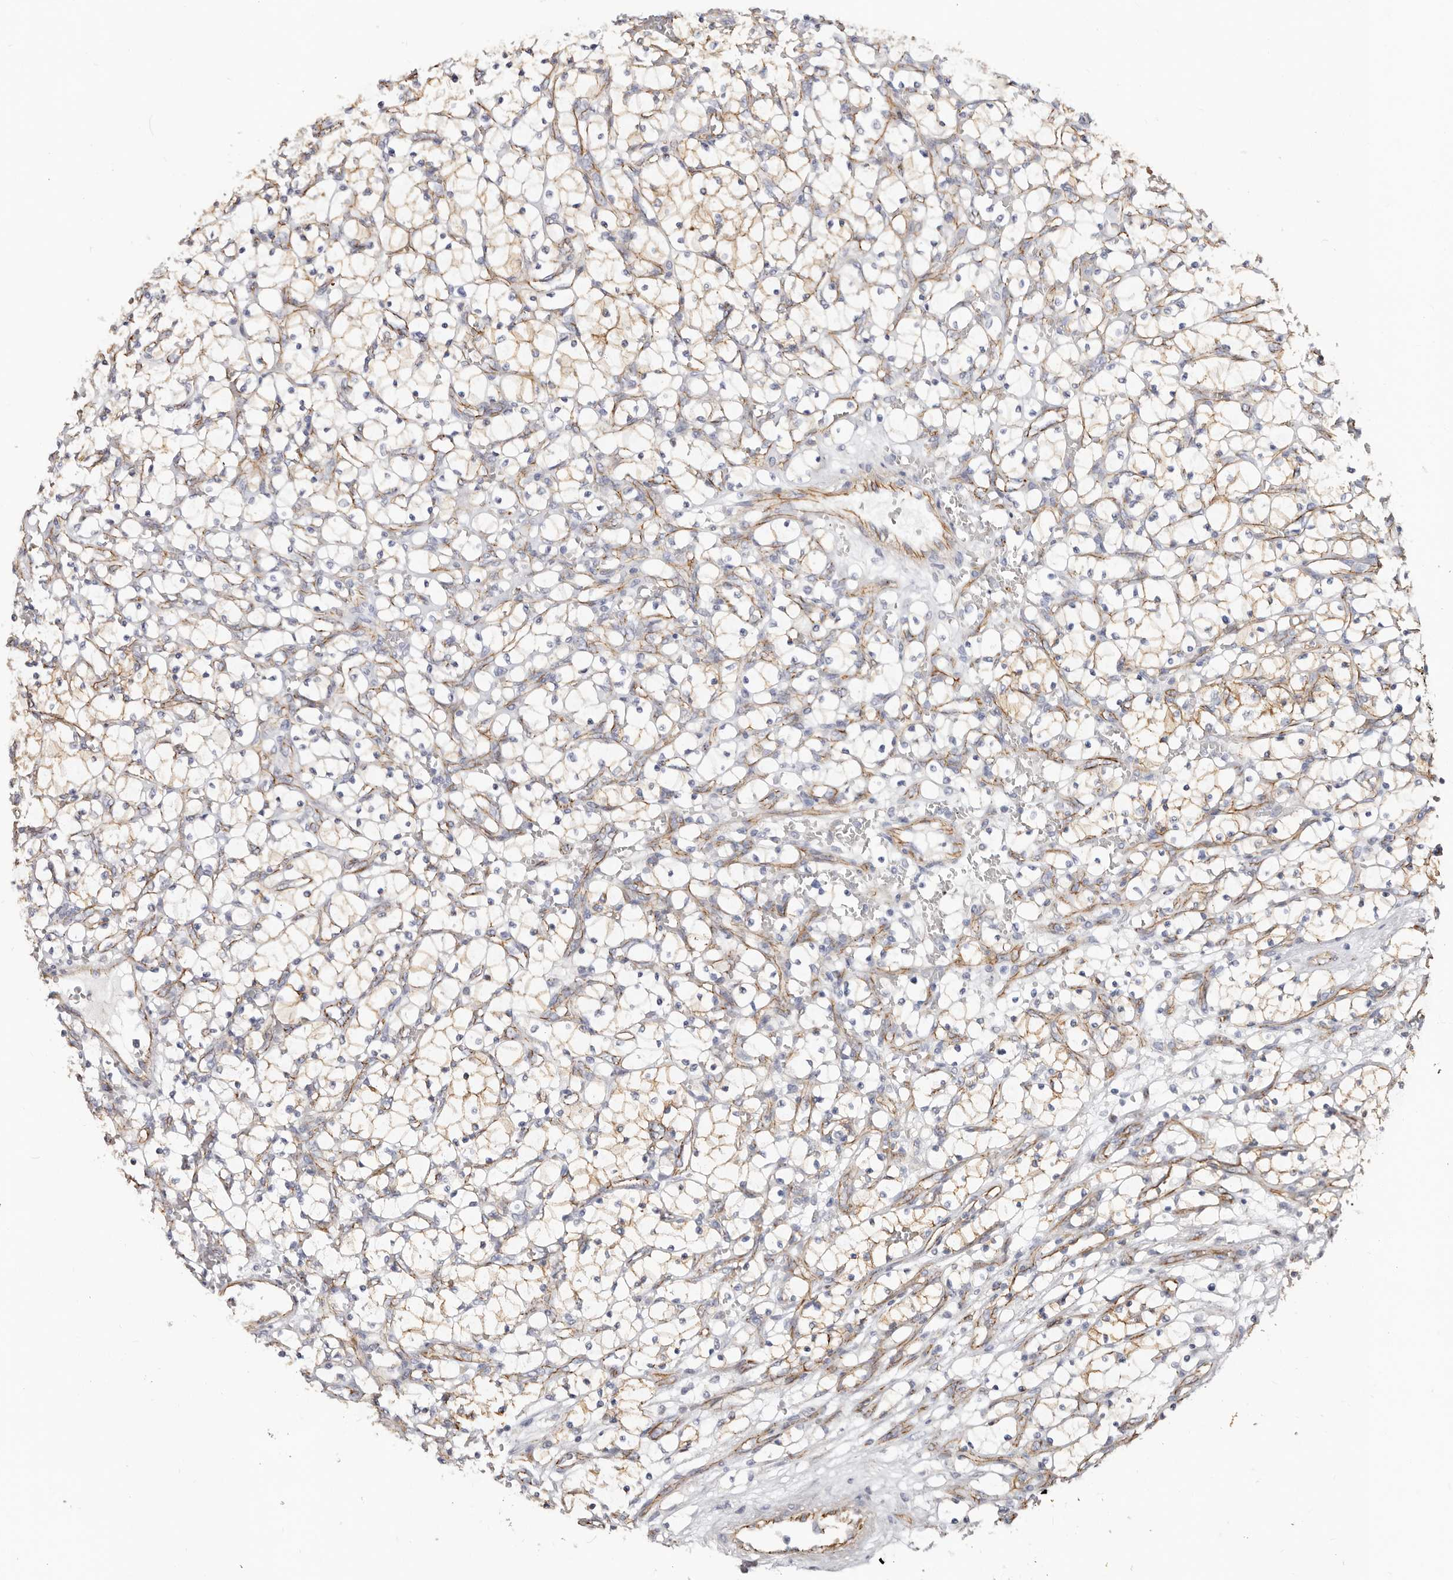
{"staining": {"intensity": "moderate", "quantity": "<25%", "location": "cytoplasmic/membranous"}, "tissue": "renal cancer", "cell_type": "Tumor cells", "image_type": "cancer", "snomed": [{"axis": "morphology", "description": "Adenocarcinoma, NOS"}, {"axis": "topography", "description": "Kidney"}], "caption": "An immunohistochemistry (IHC) histopathology image of tumor tissue is shown. Protein staining in brown shows moderate cytoplasmic/membranous positivity in adenocarcinoma (renal) within tumor cells.", "gene": "CTNNB1", "patient": {"sex": "female", "age": 69}}